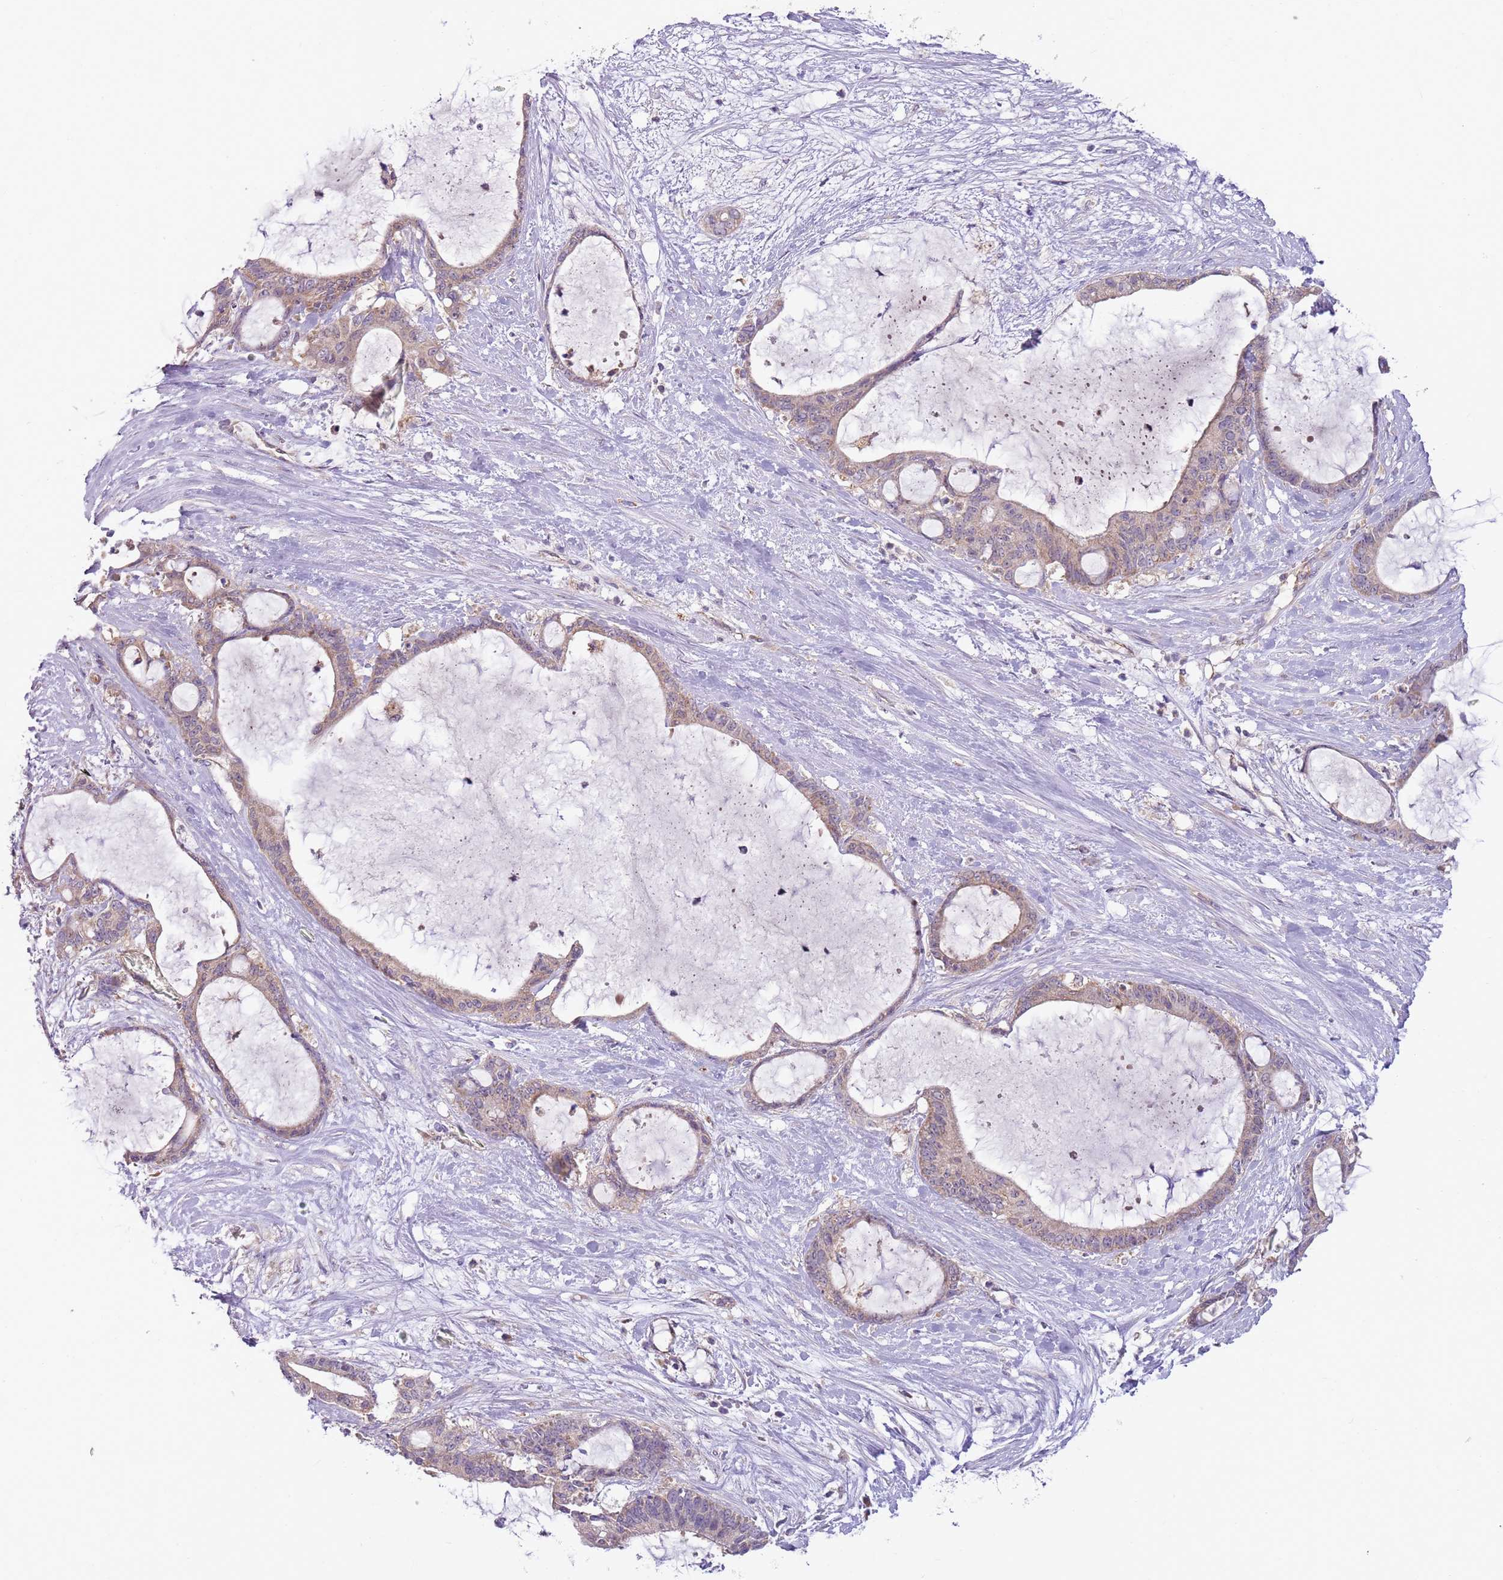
{"staining": {"intensity": "weak", "quantity": "25%-75%", "location": "cytoplasmic/membranous"}, "tissue": "liver cancer", "cell_type": "Tumor cells", "image_type": "cancer", "snomed": [{"axis": "morphology", "description": "Normal tissue, NOS"}, {"axis": "morphology", "description": "Cholangiocarcinoma"}, {"axis": "topography", "description": "Liver"}, {"axis": "topography", "description": "Peripheral nerve tissue"}], "caption": "A photomicrograph showing weak cytoplasmic/membranous positivity in approximately 25%-75% of tumor cells in cholangiocarcinoma (liver), as visualized by brown immunohistochemical staining.", "gene": "SKOR2", "patient": {"sex": "female", "age": 73}}